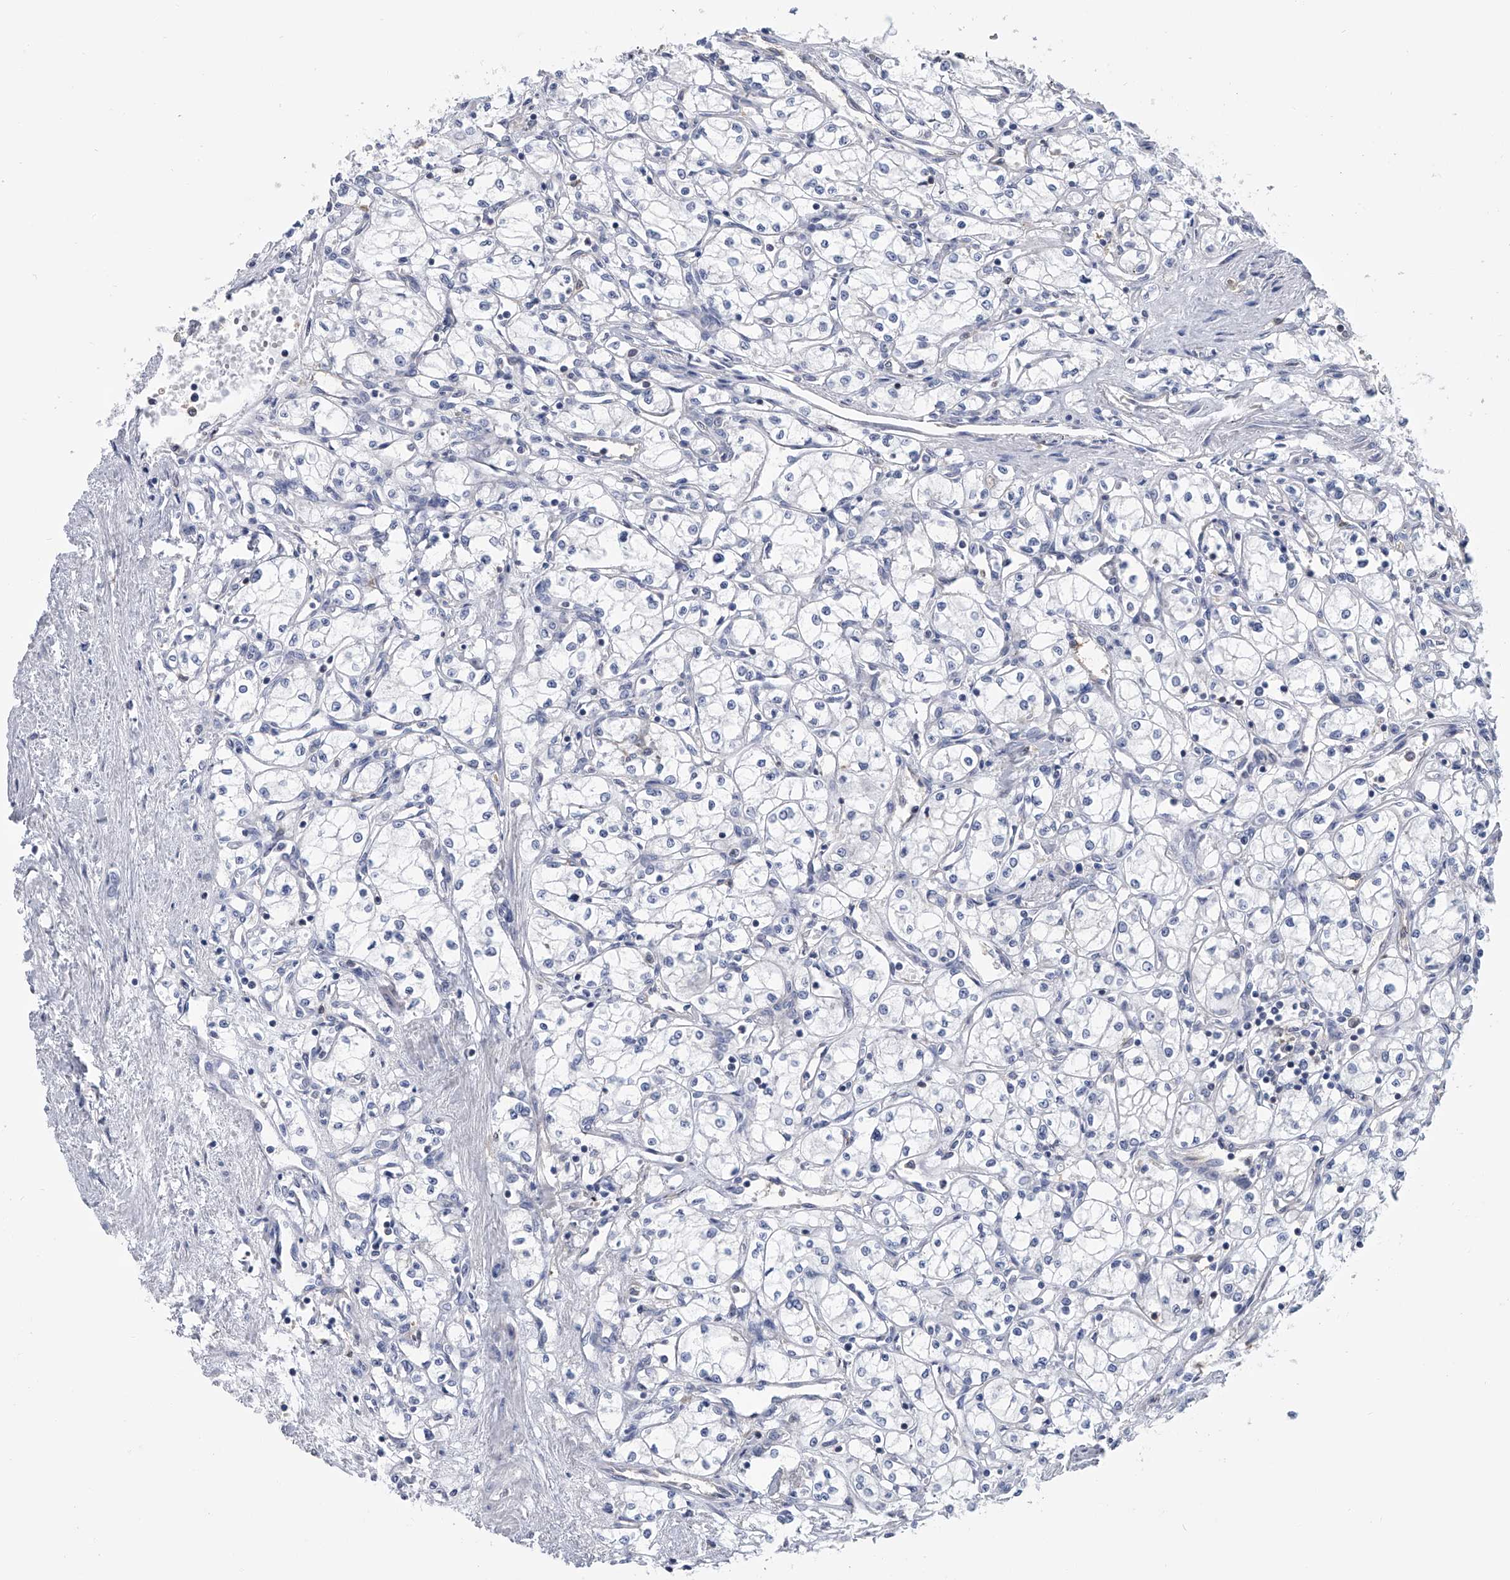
{"staining": {"intensity": "negative", "quantity": "none", "location": "none"}, "tissue": "renal cancer", "cell_type": "Tumor cells", "image_type": "cancer", "snomed": [{"axis": "morphology", "description": "Adenocarcinoma, NOS"}, {"axis": "topography", "description": "Kidney"}], "caption": "Immunohistochemistry (IHC) image of neoplastic tissue: human renal adenocarcinoma stained with DAB reveals no significant protein positivity in tumor cells.", "gene": "SERPINB9", "patient": {"sex": "male", "age": 59}}